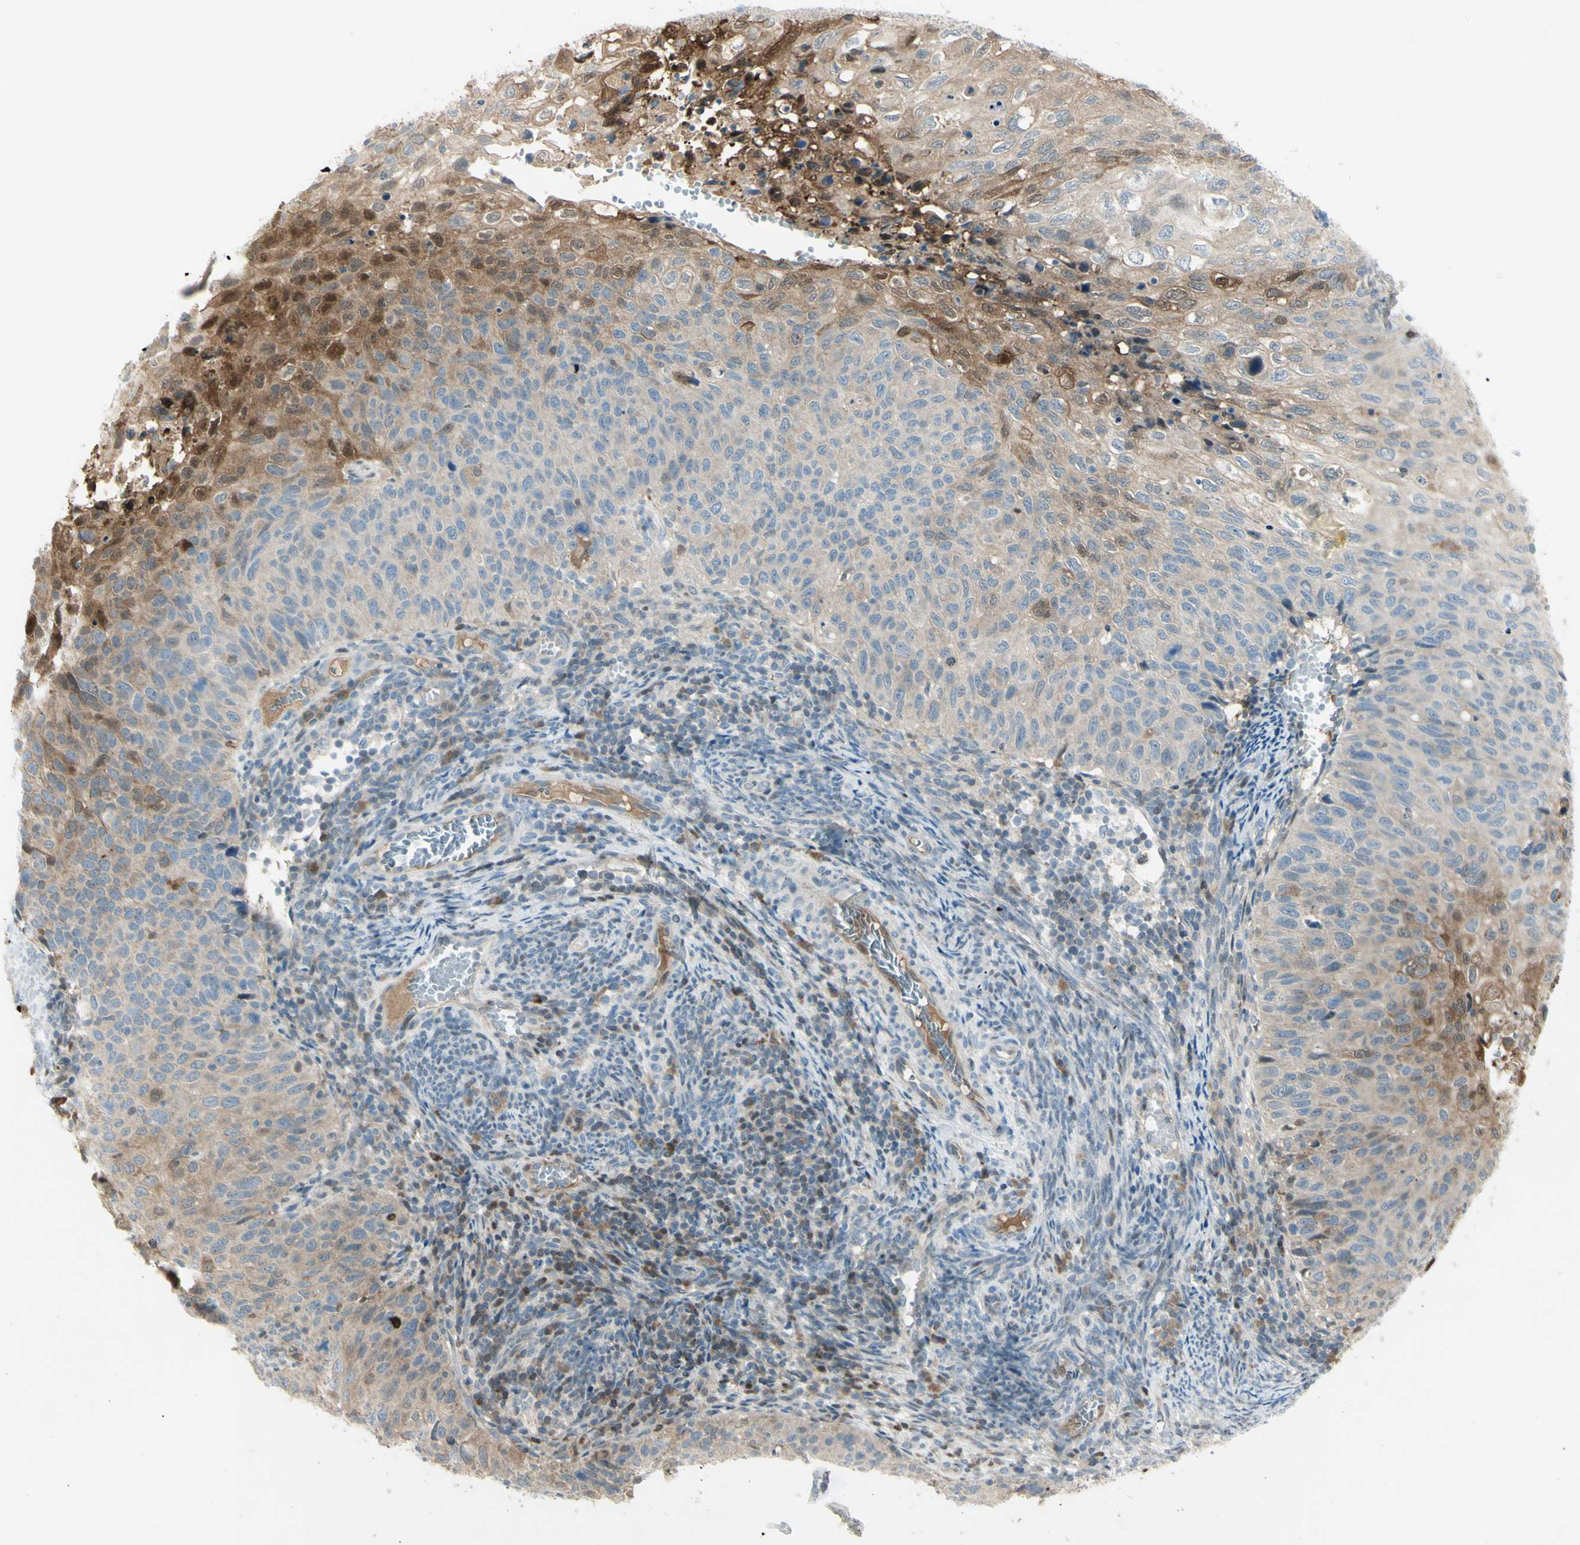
{"staining": {"intensity": "moderate", "quantity": "25%-75%", "location": "cytoplasmic/membranous,nuclear"}, "tissue": "cervical cancer", "cell_type": "Tumor cells", "image_type": "cancer", "snomed": [{"axis": "morphology", "description": "Squamous cell carcinoma, NOS"}, {"axis": "topography", "description": "Cervix"}], "caption": "The image shows immunohistochemical staining of cervical cancer (squamous cell carcinoma). There is moderate cytoplasmic/membranous and nuclear staining is present in about 25%-75% of tumor cells.", "gene": "C1orf159", "patient": {"sex": "female", "age": 70}}